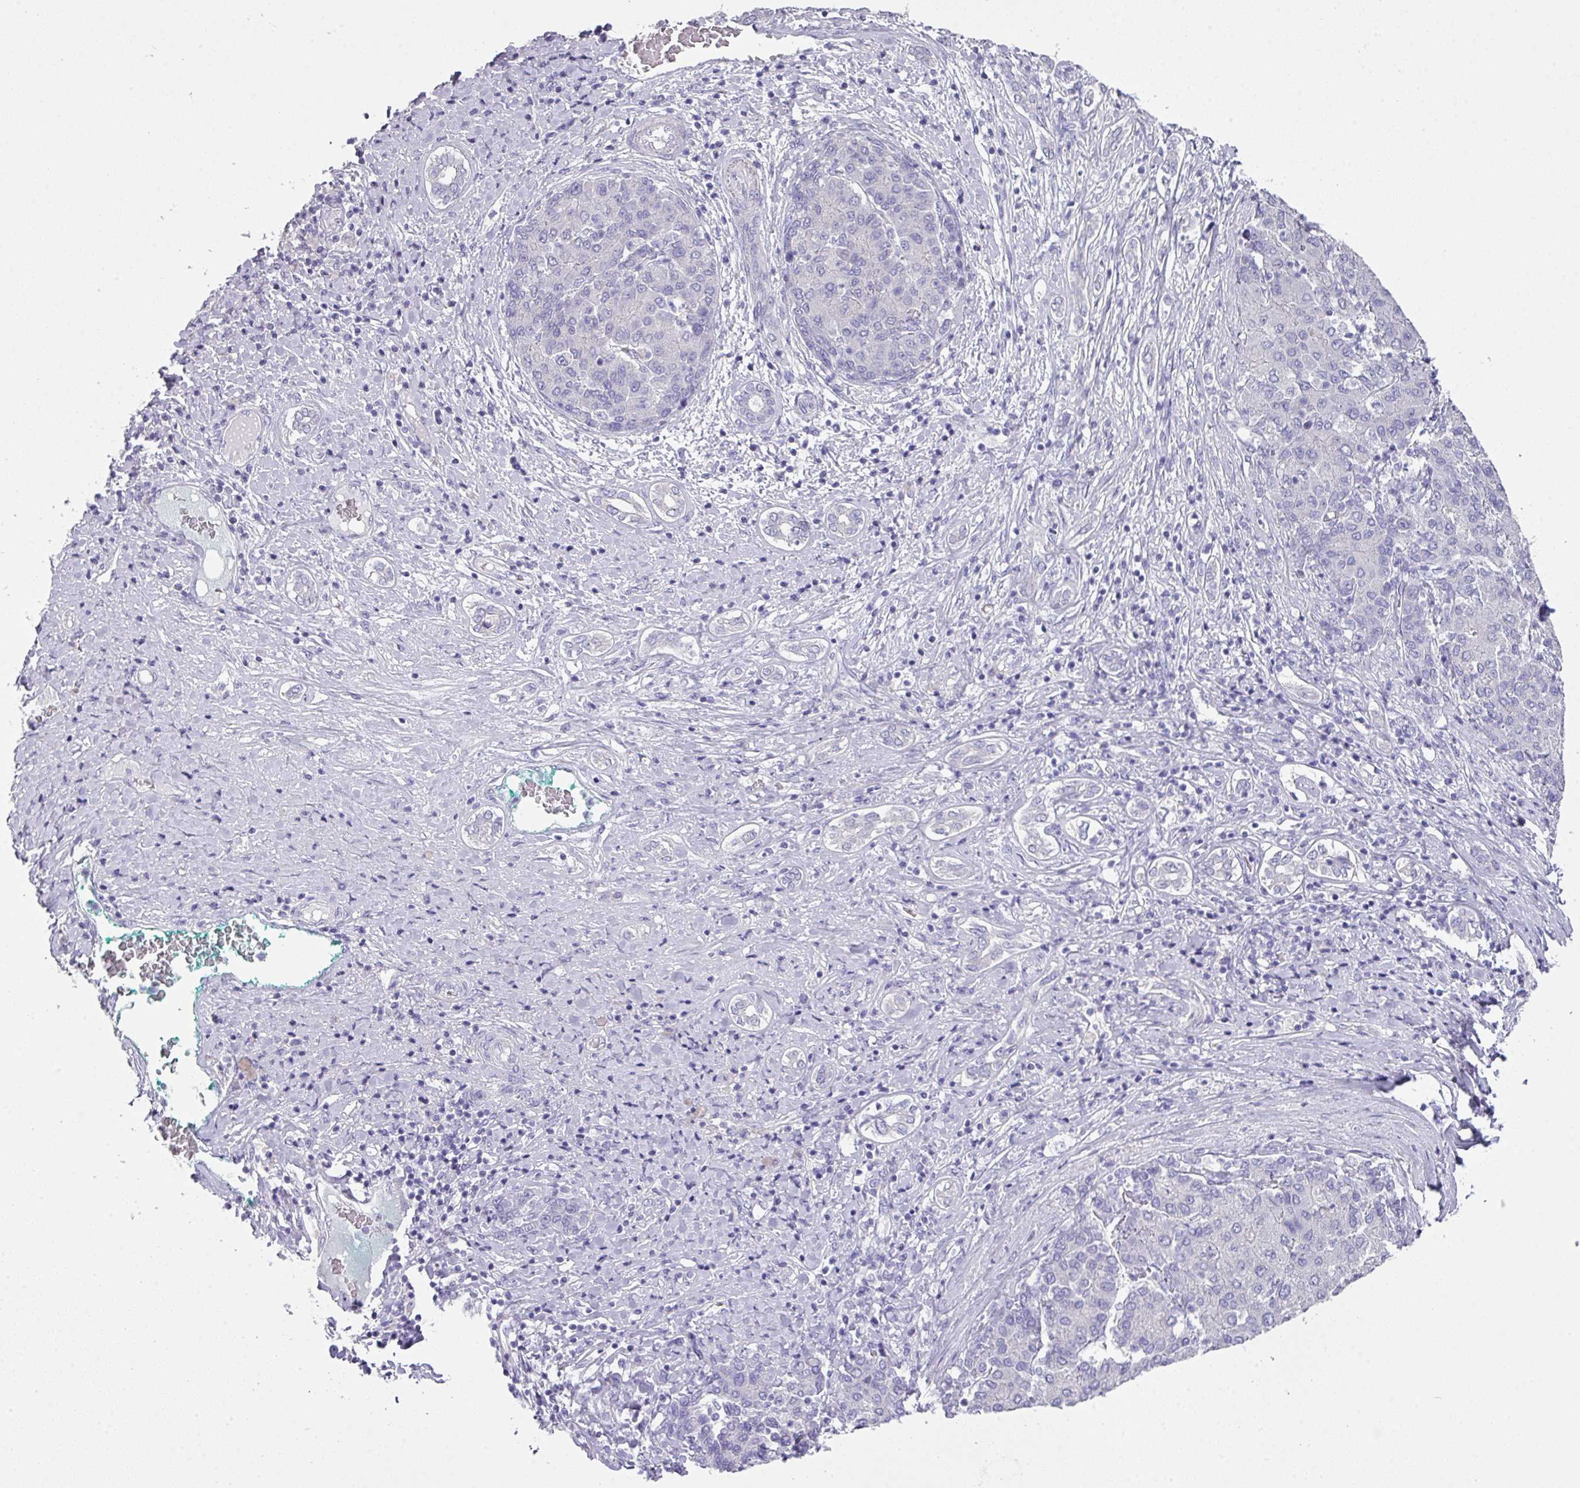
{"staining": {"intensity": "negative", "quantity": "none", "location": "none"}, "tissue": "liver cancer", "cell_type": "Tumor cells", "image_type": "cancer", "snomed": [{"axis": "morphology", "description": "Carcinoma, Hepatocellular, NOS"}, {"axis": "topography", "description": "Liver"}], "caption": "Immunohistochemistry micrograph of neoplastic tissue: liver cancer (hepatocellular carcinoma) stained with DAB displays no significant protein expression in tumor cells. (Brightfield microscopy of DAB IHC at high magnification).", "gene": "GLI4", "patient": {"sex": "male", "age": 65}}